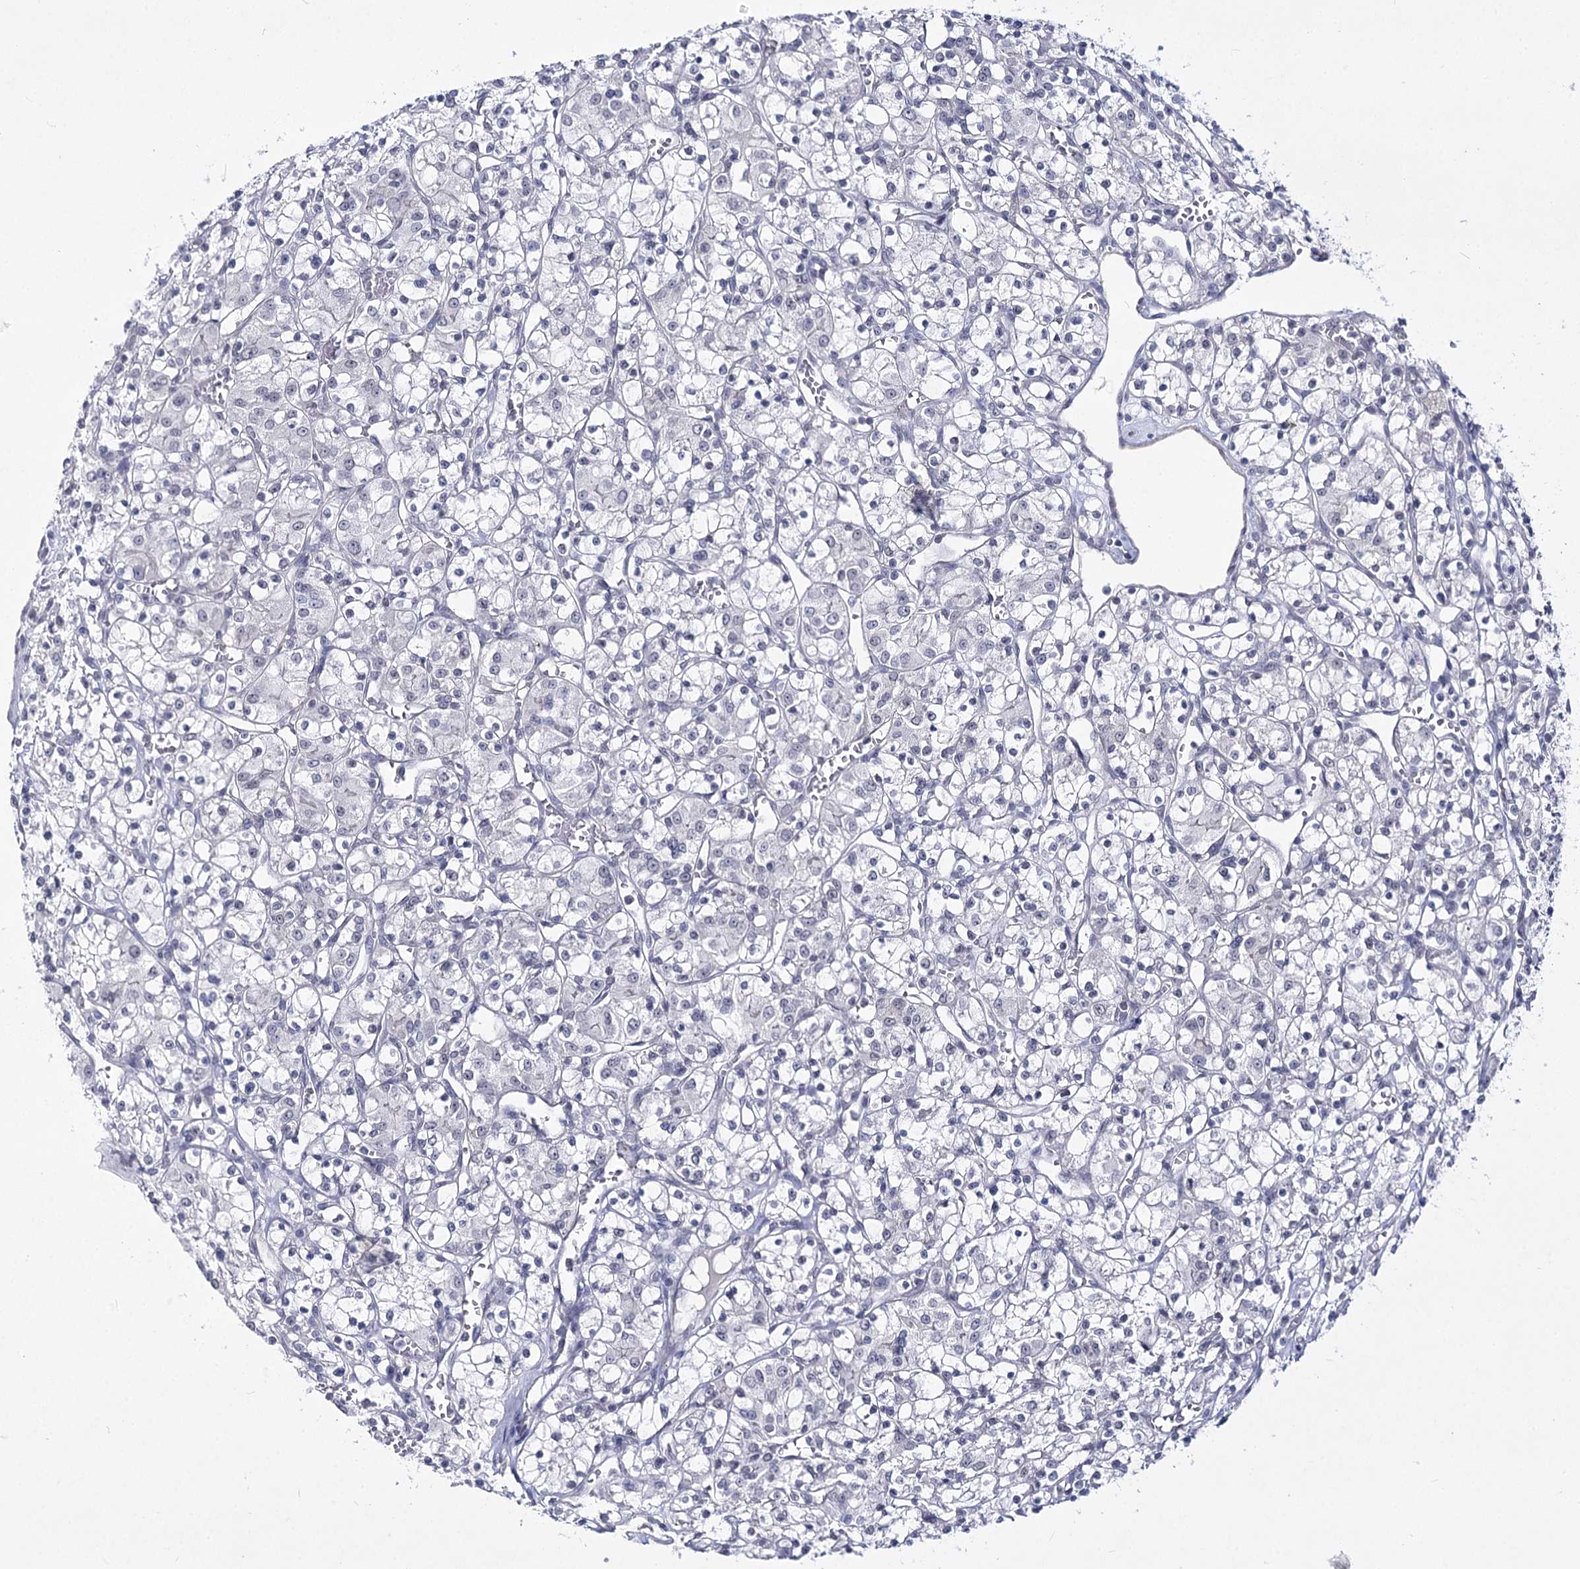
{"staining": {"intensity": "negative", "quantity": "none", "location": "none"}, "tissue": "renal cancer", "cell_type": "Tumor cells", "image_type": "cancer", "snomed": [{"axis": "morphology", "description": "Adenocarcinoma, NOS"}, {"axis": "topography", "description": "Kidney"}], "caption": "An immunohistochemistry (IHC) image of renal cancer (adenocarcinoma) is shown. There is no staining in tumor cells of renal cancer (adenocarcinoma).", "gene": "ATP10B", "patient": {"sex": "female", "age": 59}}